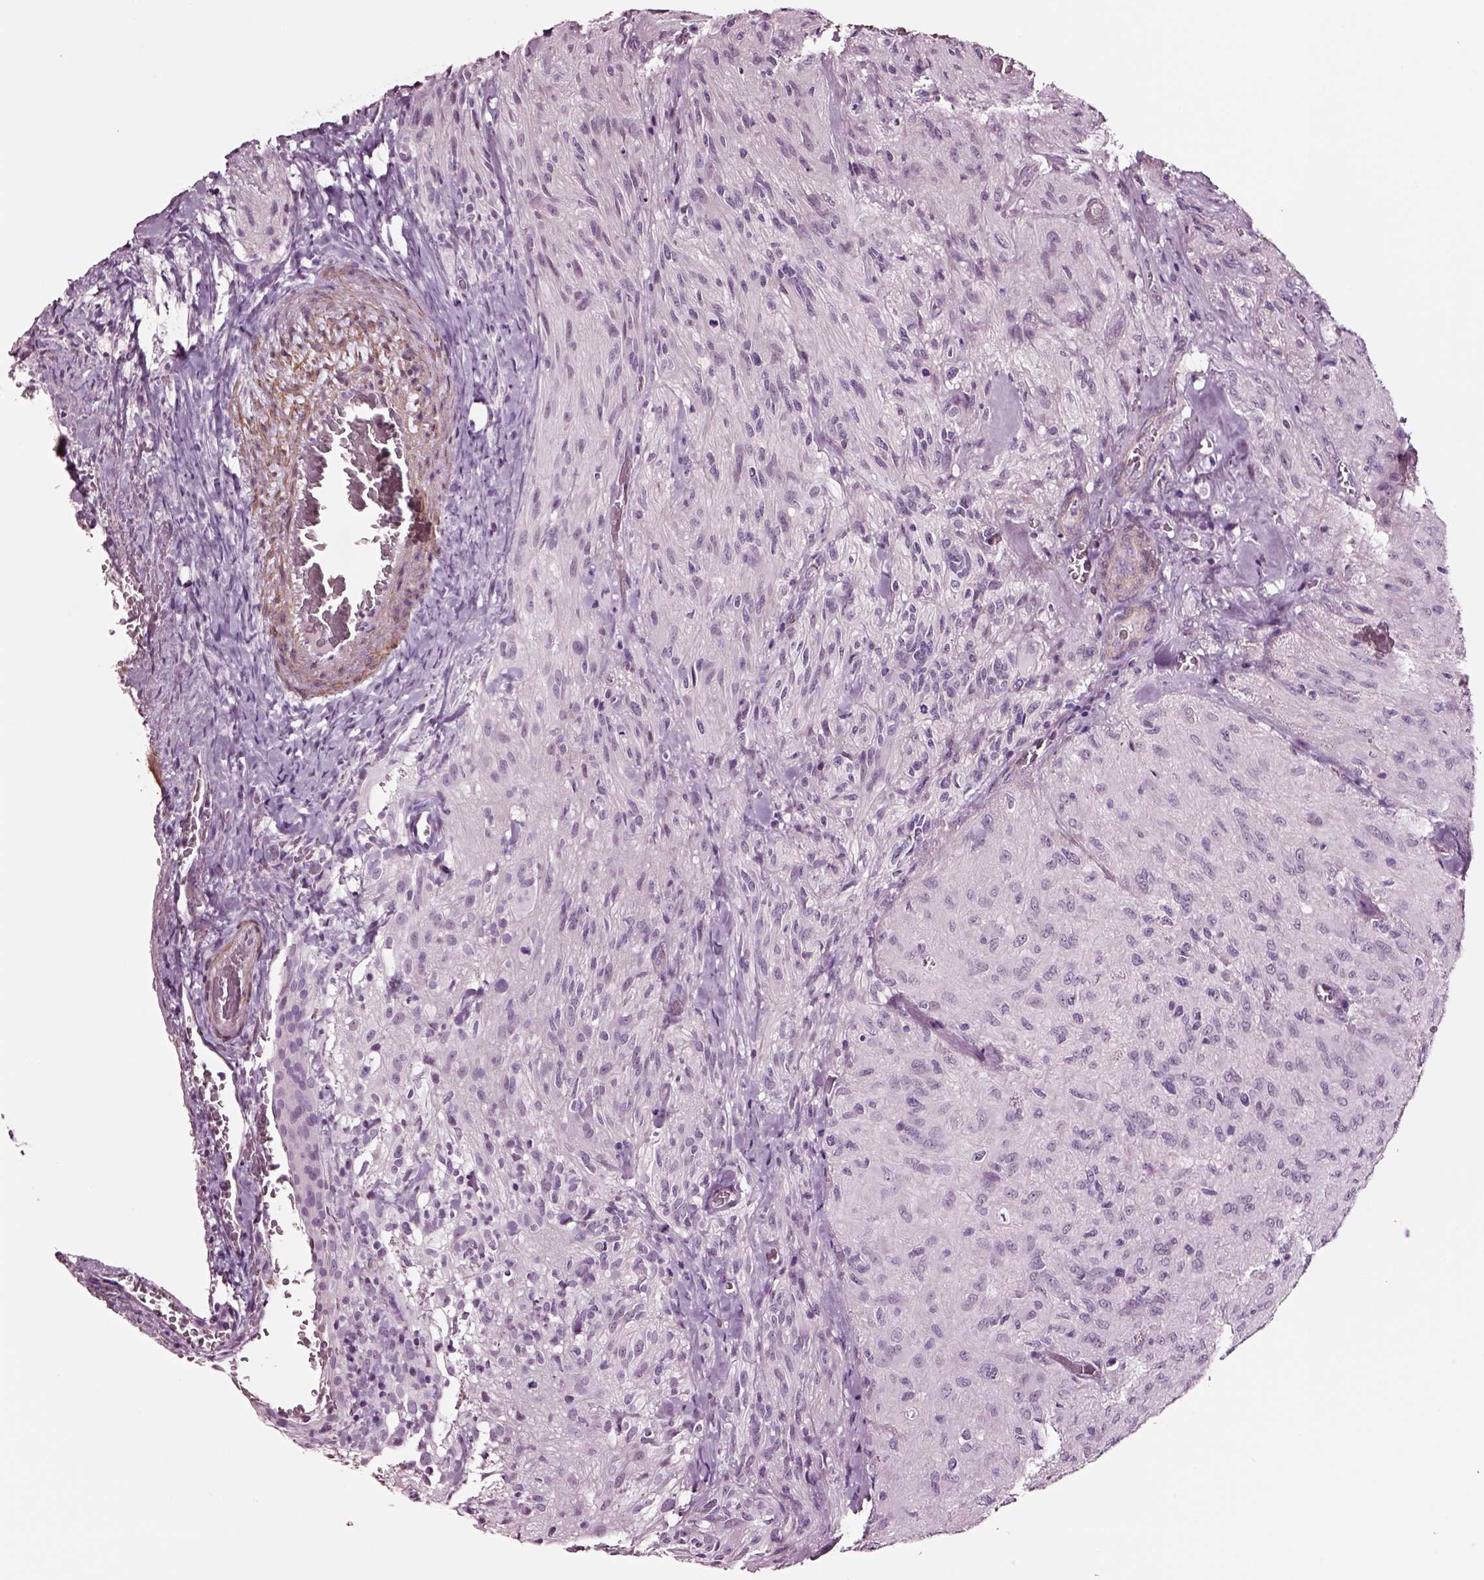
{"staining": {"intensity": "negative", "quantity": "none", "location": "none"}, "tissue": "glioma", "cell_type": "Tumor cells", "image_type": "cancer", "snomed": [{"axis": "morphology", "description": "Glioma, malignant, High grade"}, {"axis": "topography", "description": "Brain"}], "caption": "Protein analysis of glioma demonstrates no significant staining in tumor cells.", "gene": "SOX10", "patient": {"sex": "male", "age": 47}}